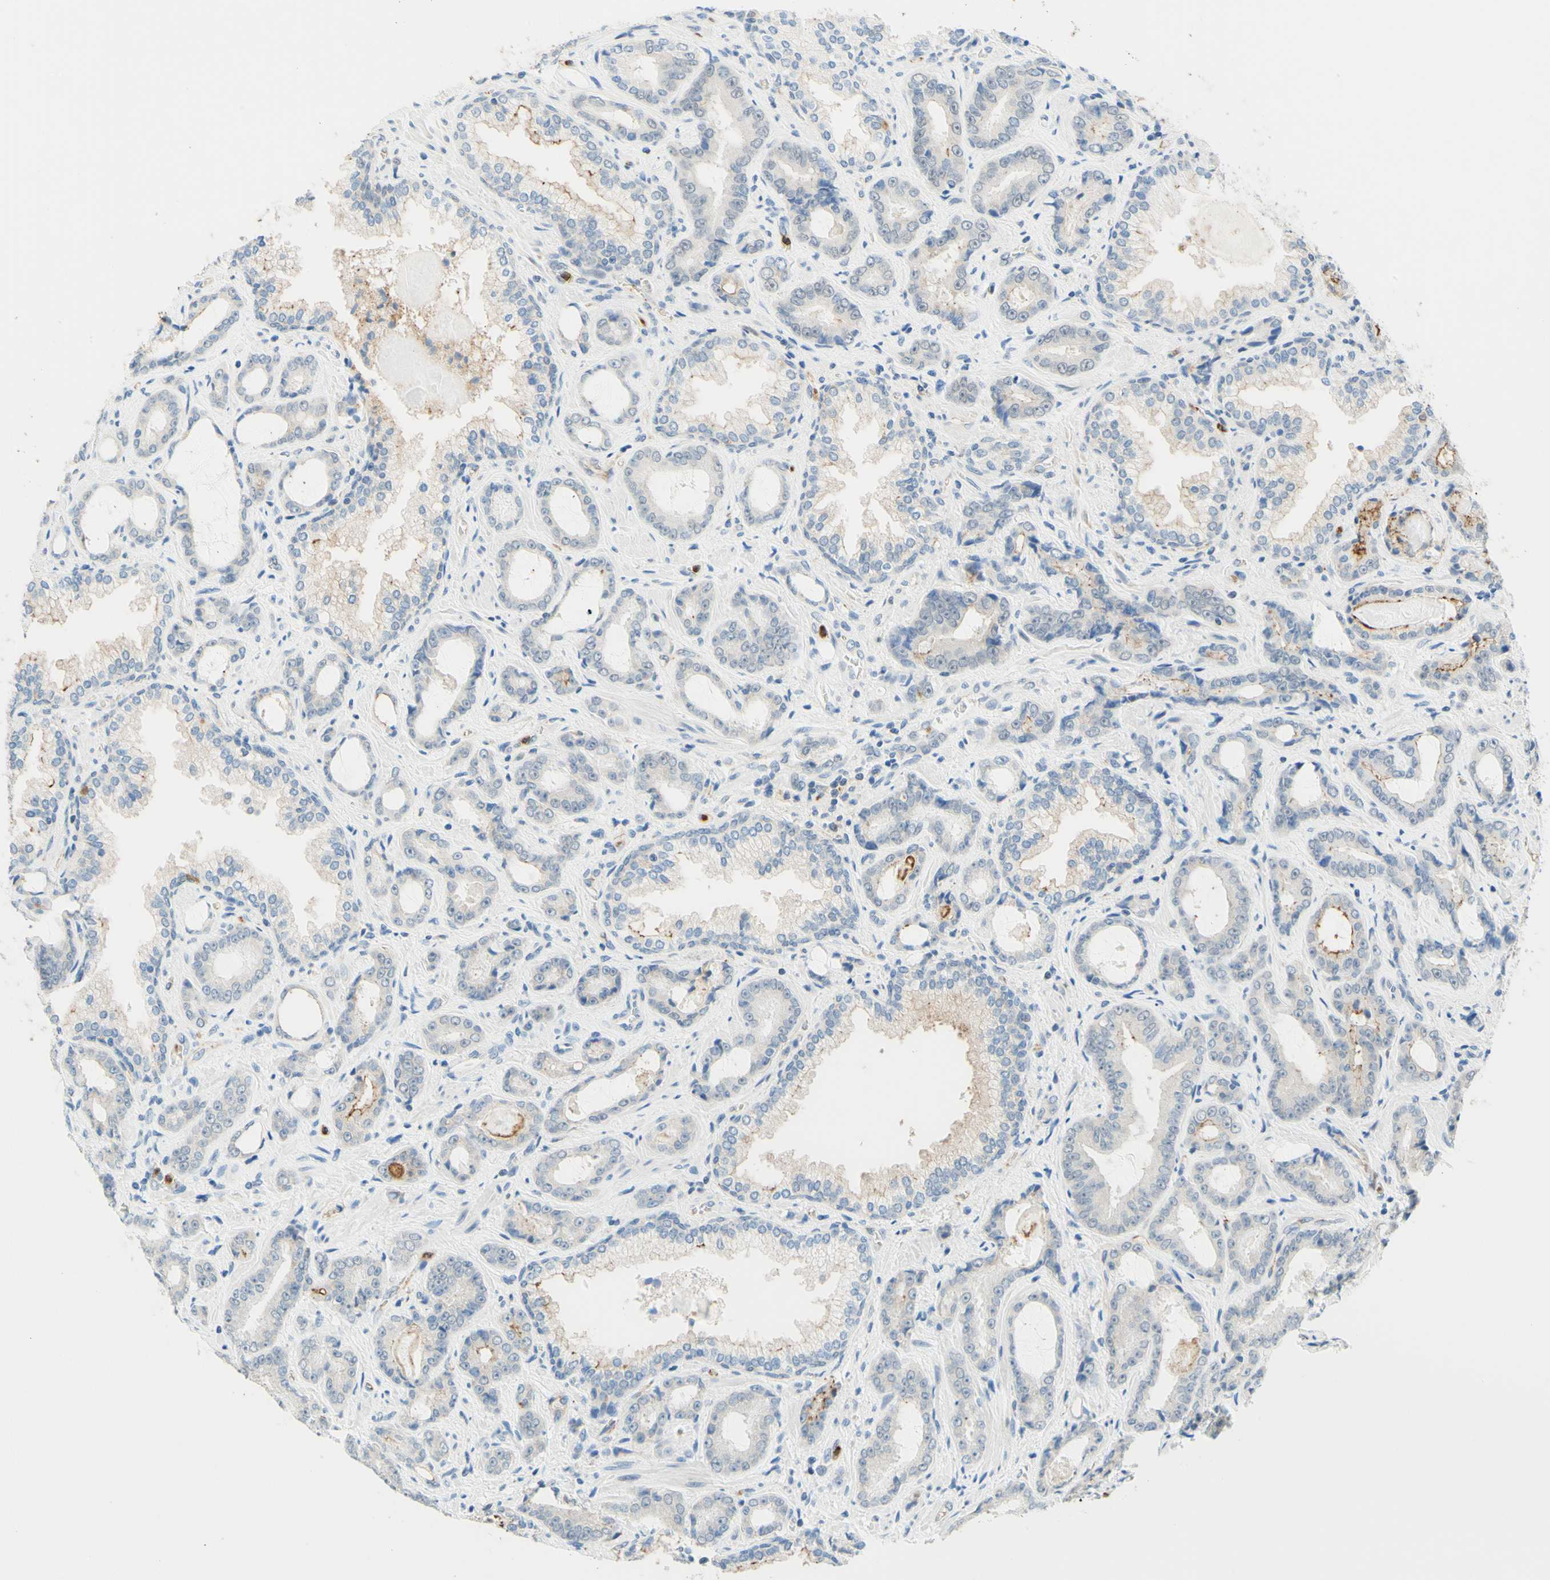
{"staining": {"intensity": "negative", "quantity": "none", "location": "none"}, "tissue": "prostate cancer", "cell_type": "Tumor cells", "image_type": "cancer", "snomed": [{"axis": "morphology", "description": "Adenocarcinoma, Low grade"}, {"axis": "topography", "description": "Prostate"}], "caption": "Tumor cells show no significant expression in prostate cancer.", "gene": "TREM2", "patient": {"sex": "male", "age": 60}}